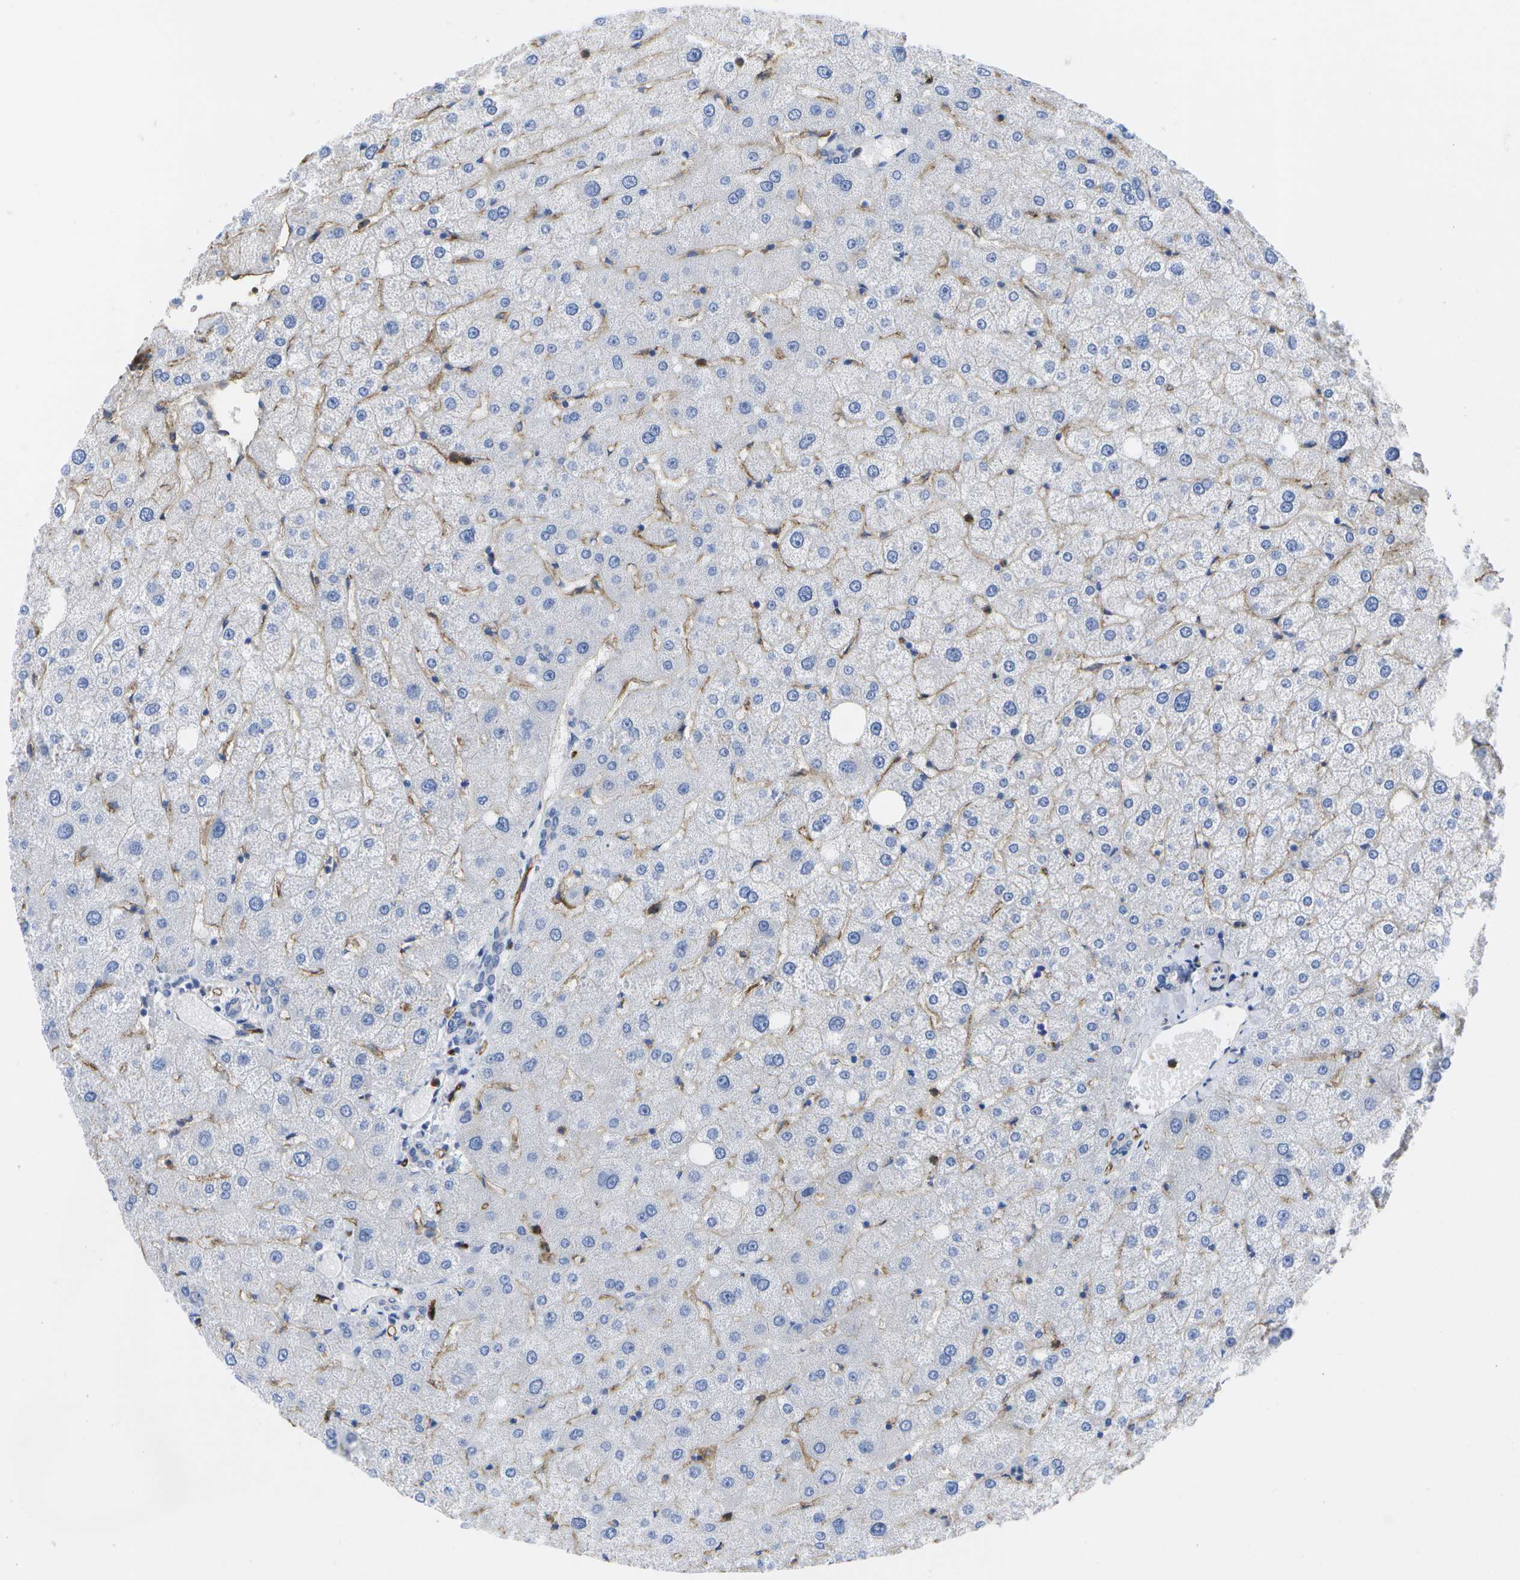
{"staining": {"intensity": "negative", "quantity": "none", "location": "none"}, "tissue": "liver", "cell_type": "Cholangiocytes", "image_type": "normal", "snomed": [{"axis": "morphology", "description": "Normal tissue, NOS"}, {"axis": "topography", "description": "Liver"}], "caption": "Immunohistochemistry photomicrograph of normal liver stained for a protein (brown), which reveals no positivity in cholangiocytes.", "gene": "DYSF", "patient": {"sex": "male", "age": 73}}